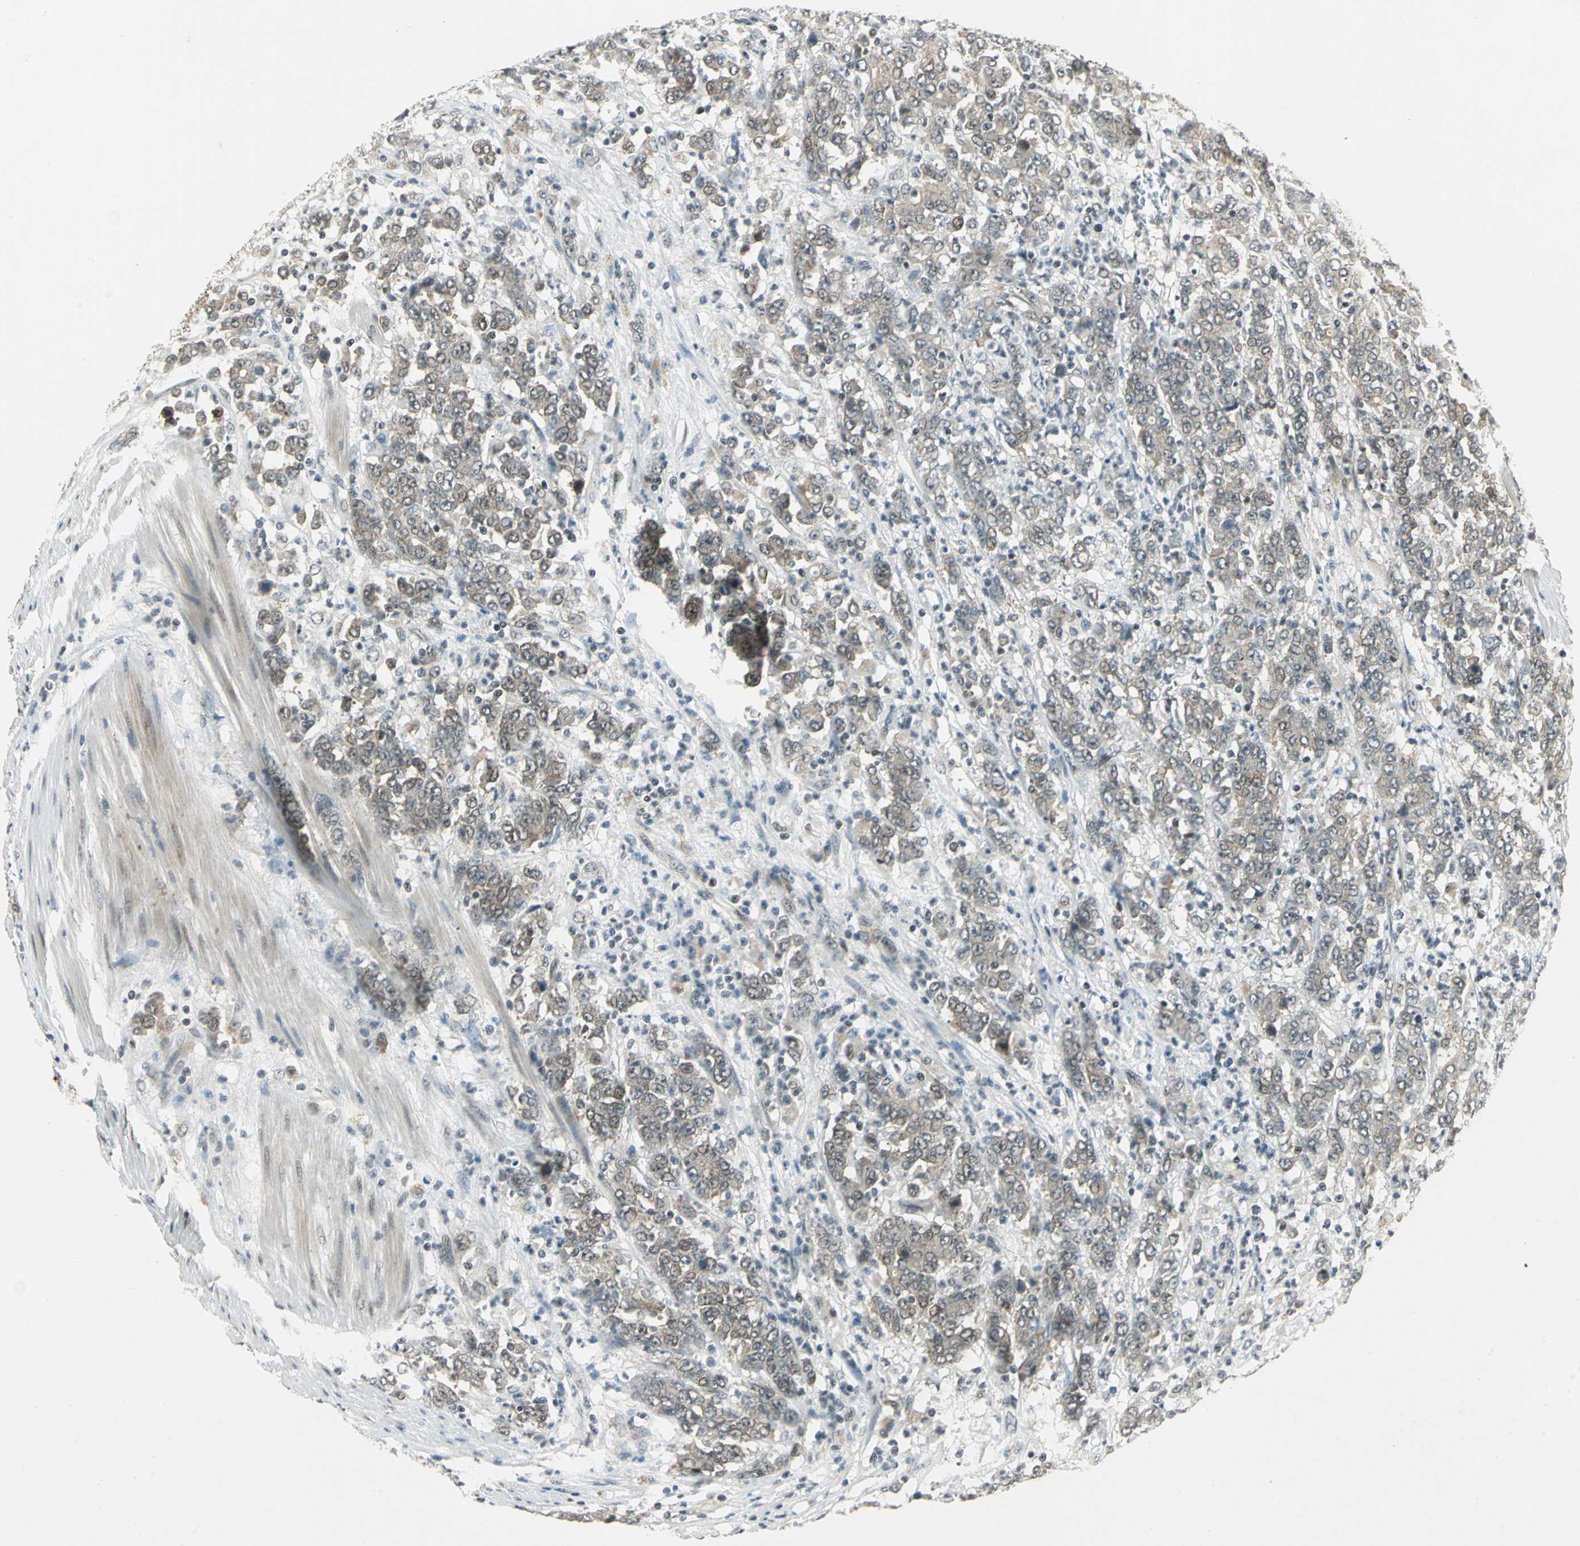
{"staining": {"intensity": "weak", "quantity": "25%-75%", "location": "cytoplasmic/membranous"}, "tissue": "stomach cancer", "cell_type": "Tumor cells", "image_type": "cancer", "snomed": [{"axis": "morphology", "description": "Adenocarcinoma, NOS"}, {"axis": "topography", "description": "Stomach, lower"}], "caption": "Tumor cells exhibit low levels of weak cytoplasmic/membranous expression in approximately 25%-75% of cells in human stomach adenocarcinoma. The staining was performed using DAB (3,3'-diaminobenzidine), with brown indicating positive protein expression. Nuclei are stained blue with hematoxylin.", "gene": "RAD17", "patient": {"sex": "female", "age": 71}}